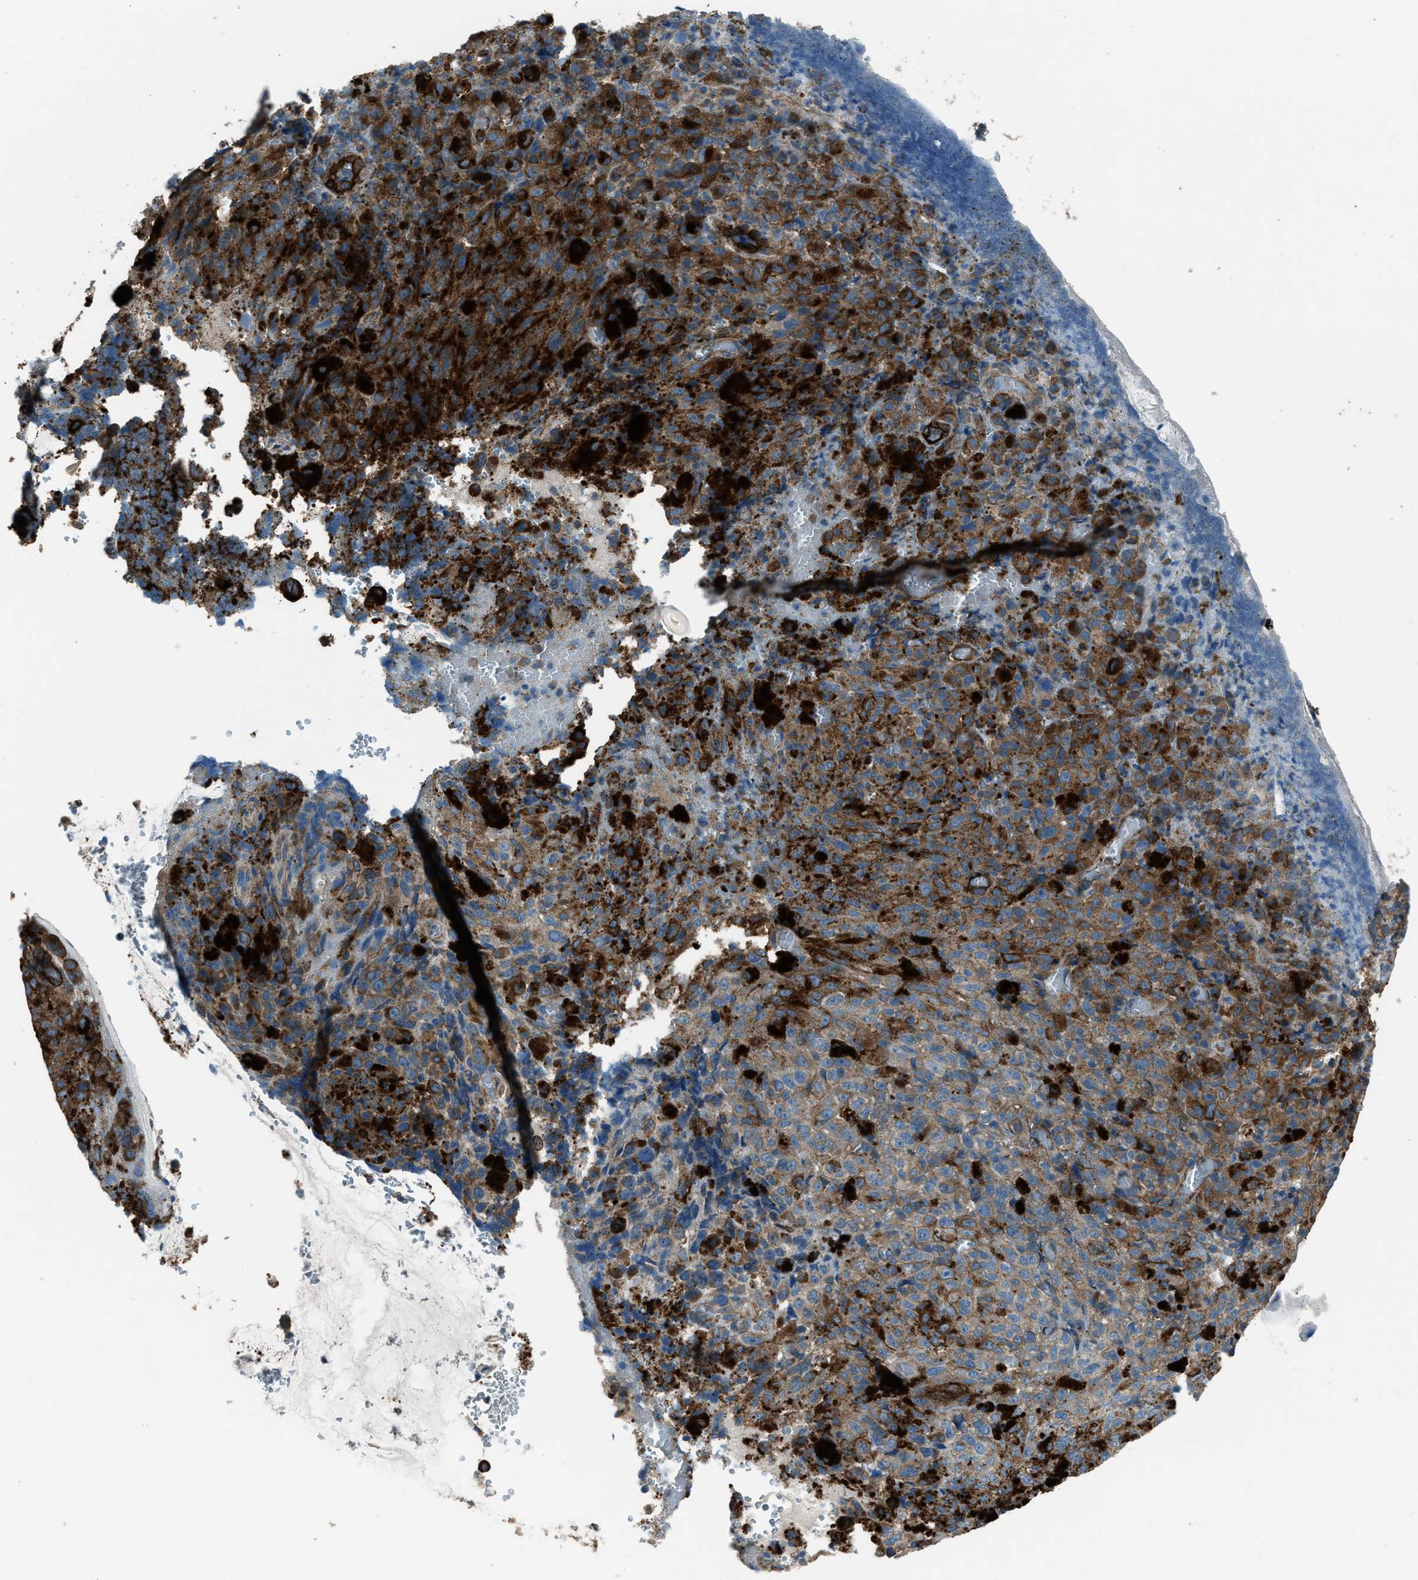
{"staining": {"intensity": "moderate", "quantity": ">75%", "location": "cytoplasmic/membranous"}, "tissue": "melanoma", "cell_type": "Tumor cells", "image_type": "cancer", "snomed": [{"axis": "morphology", "description": "Malignant melanoma, NOS"}, {"axis": "topography", "description": "Rectum"}], "caption": "Moderate cytoplasmic/membranous protein staining is present in about >75% of tumor cells in melanoma.", "gene": "SVIL", "patient": {"sex": "female", "age": 81}}